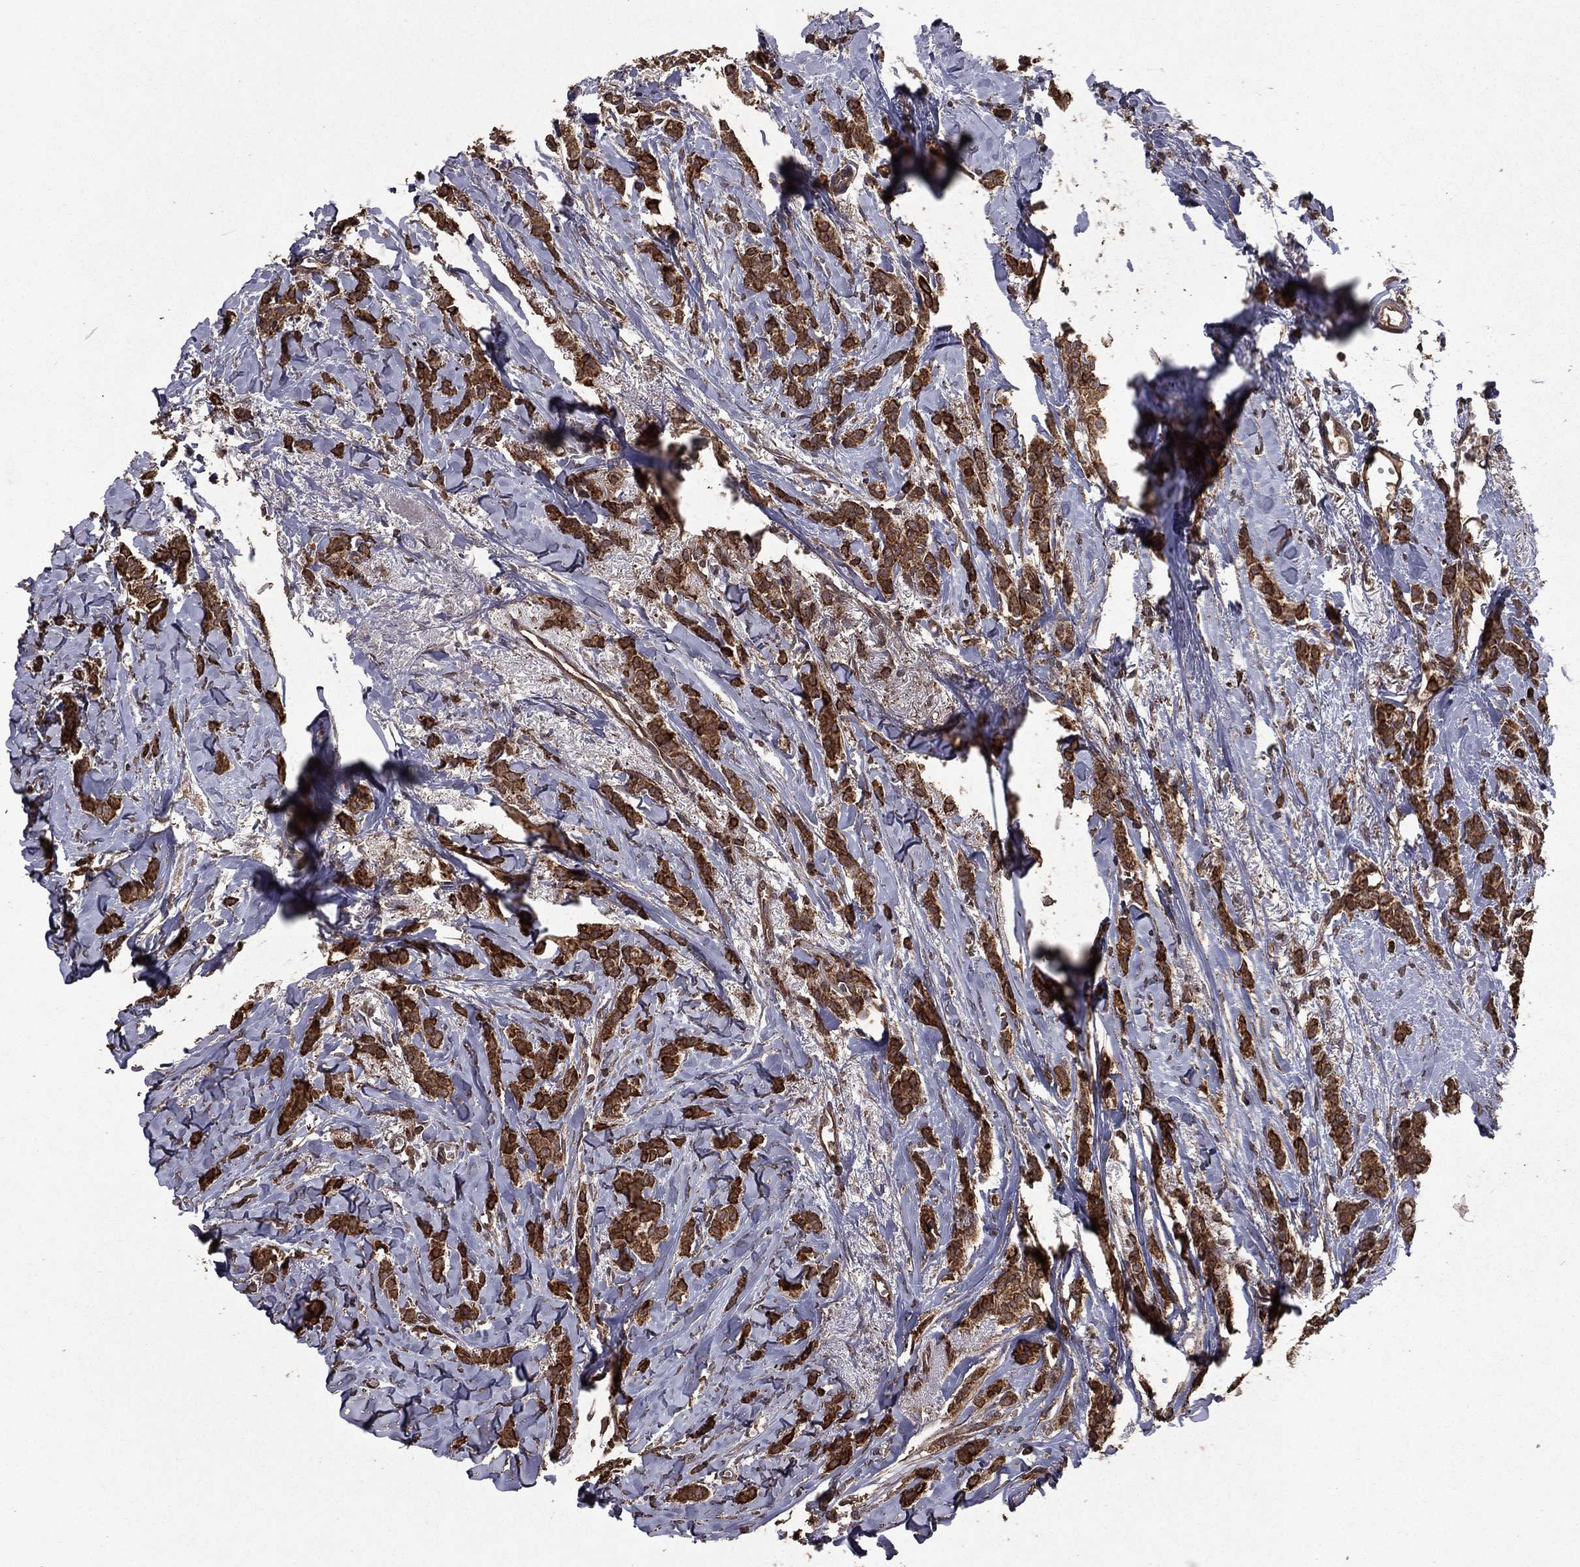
{"staining": {"intensity": "moderate", "quantity": ">75%", "location": "cytoplasmic/membranous"}, "tissue": "breast cancer", "cell_type": "Tumor cells", "image_type": "cancer", "snomed": [{"axis": "morphology", "description": "Duct carcinoma"}, {"axis": "topography", "description": "Breast"}], "caption": "Breast invasive ductal carcinoma tissue reveals moderate cytoplasmic/membranous positivity in approximately >75% of tumor cells (IHC, brightfield microscopy, high magnification).", "gene": "BIRC6", "patient": {"sex": "female", "age": 85}}